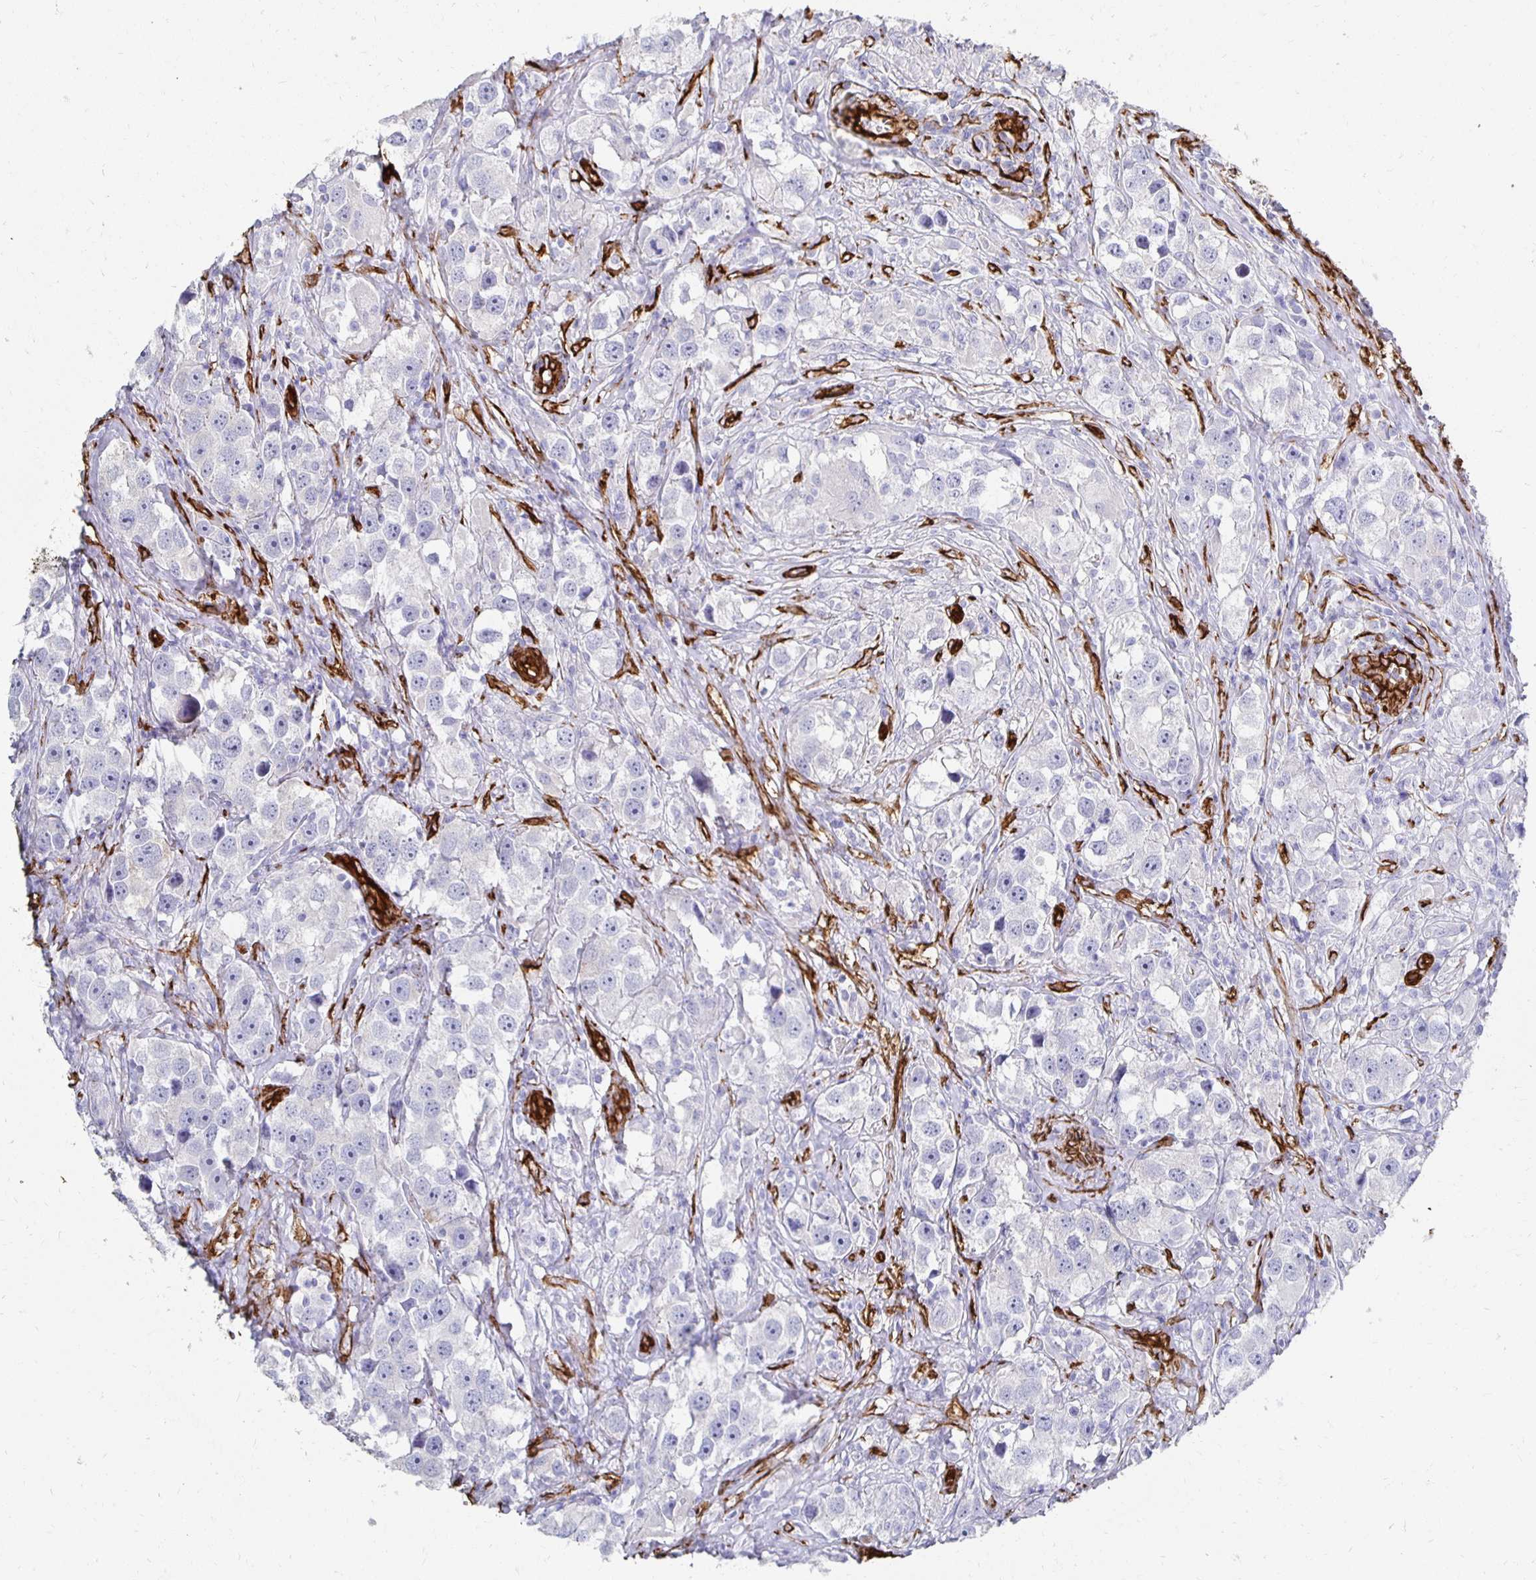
{"staining": {"intensity": "negative", "quantity": "none", "location": "none"}, "tissue": "testis cancer", "cell_type": "Tumor cells", "image_type": "cancer", "snomed": [{"axis": "morphology", "description": "Seminoma, NOS"}, {"axis": "topography", "description": "Testis"}], "caption": "IHC micrograph of human testis cancer stained for a protein (brown), which exhibits no expression in tumor cells. (DAB immunohistochemistry, high magnification).", "gene": "VIPR2", "patient": {"sex": "male", "age": 49}}